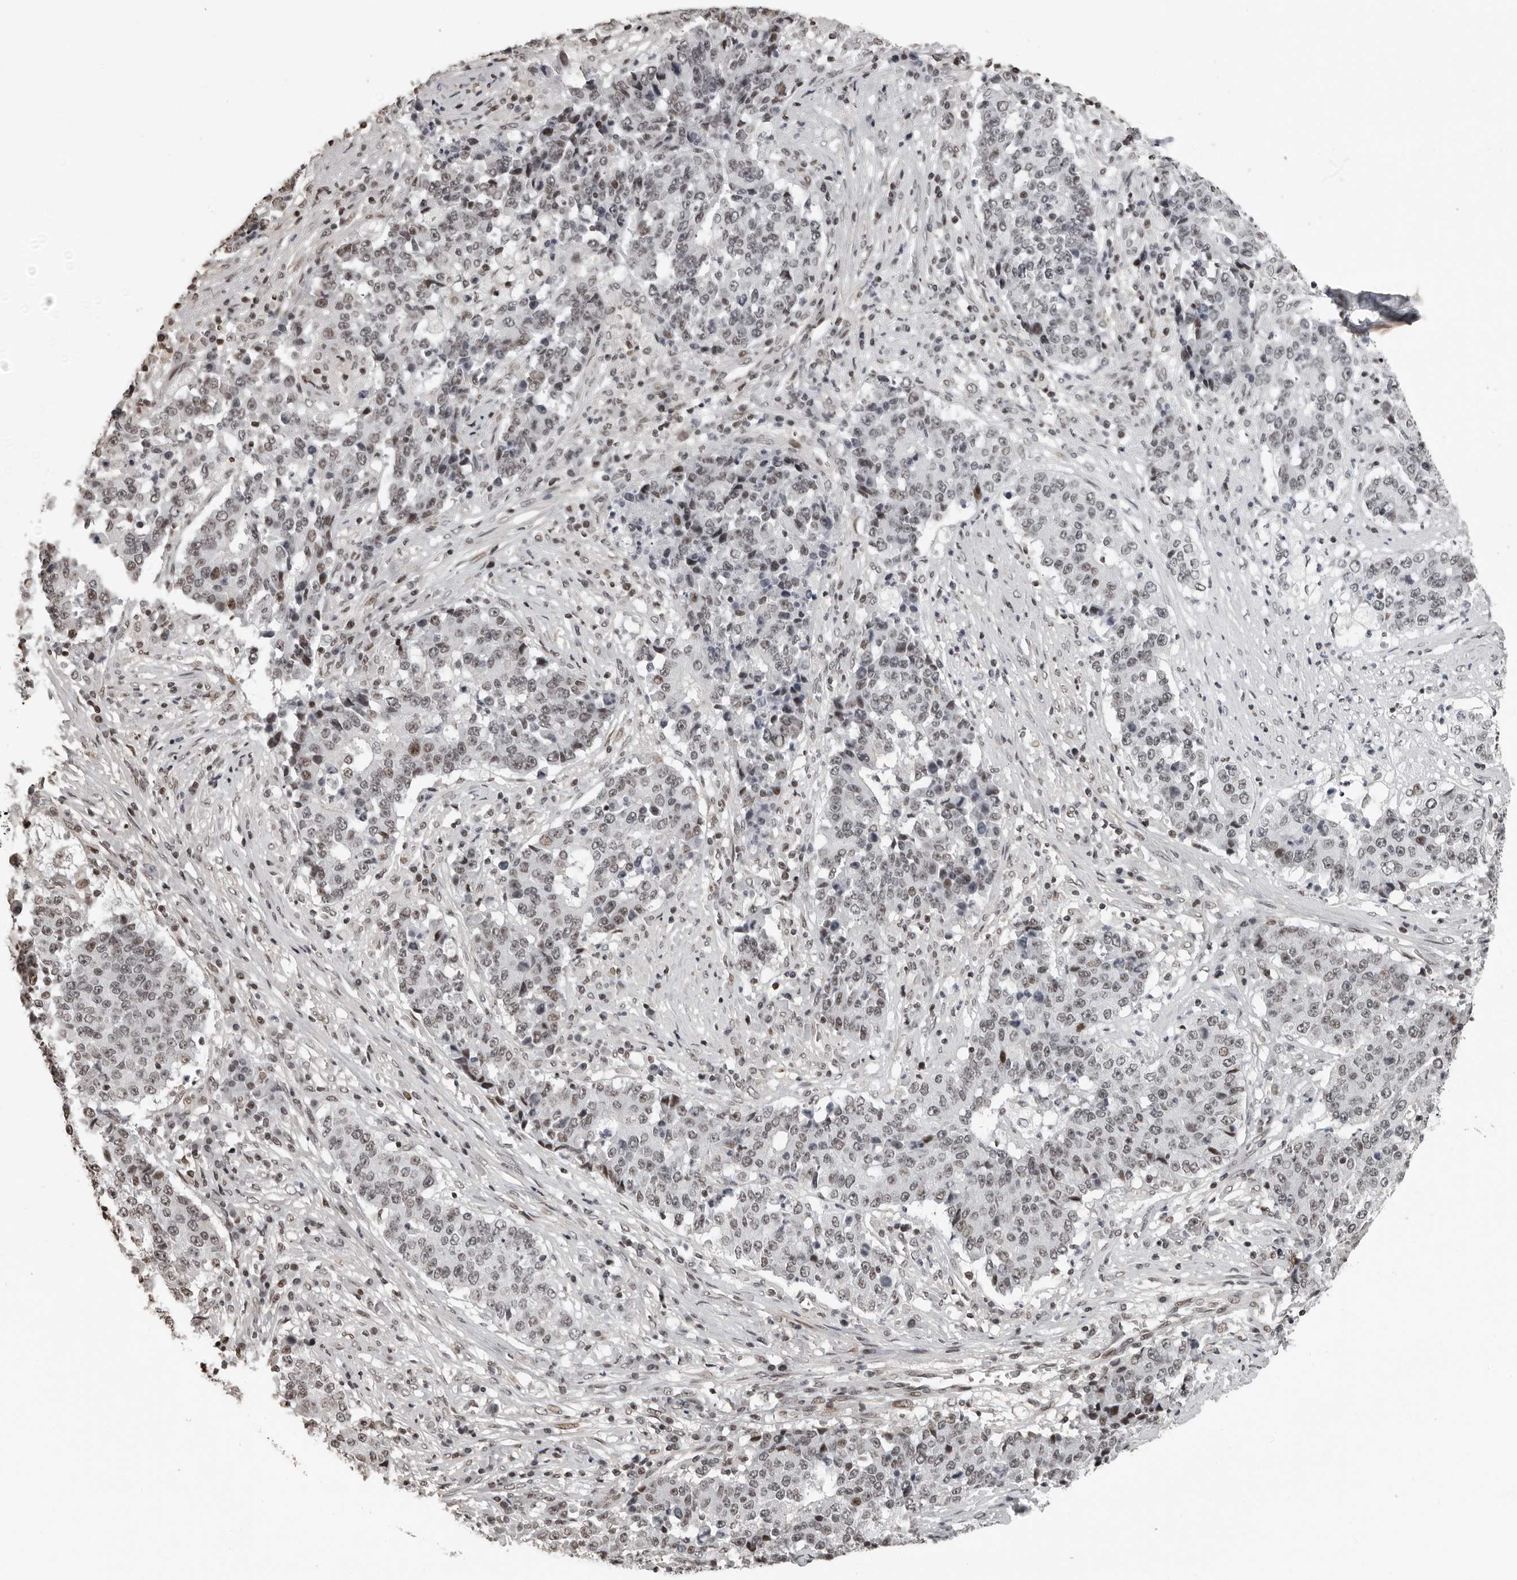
{"staining": {"intensity": "weak", "quantity": "25%-75%", "location": "nuclear"}, "tissue": "stomach cancer", "cell_type": "Tumor cells", "image_type": "cancer", "snomed": [{"axis": "morphology", "description": "Adenocarcinoma, NOS"}, {"axis": "topography", "description": "Stomach"}], "caption": "About 25%-75% of tumor cells in human stomach cancer (adenocarcinoma) reveal weak nuclear protein expression as visualized by brown immunohistochemical staining.", "gene": "ORC1", "patient": {"sex": "male", "age": 59}}